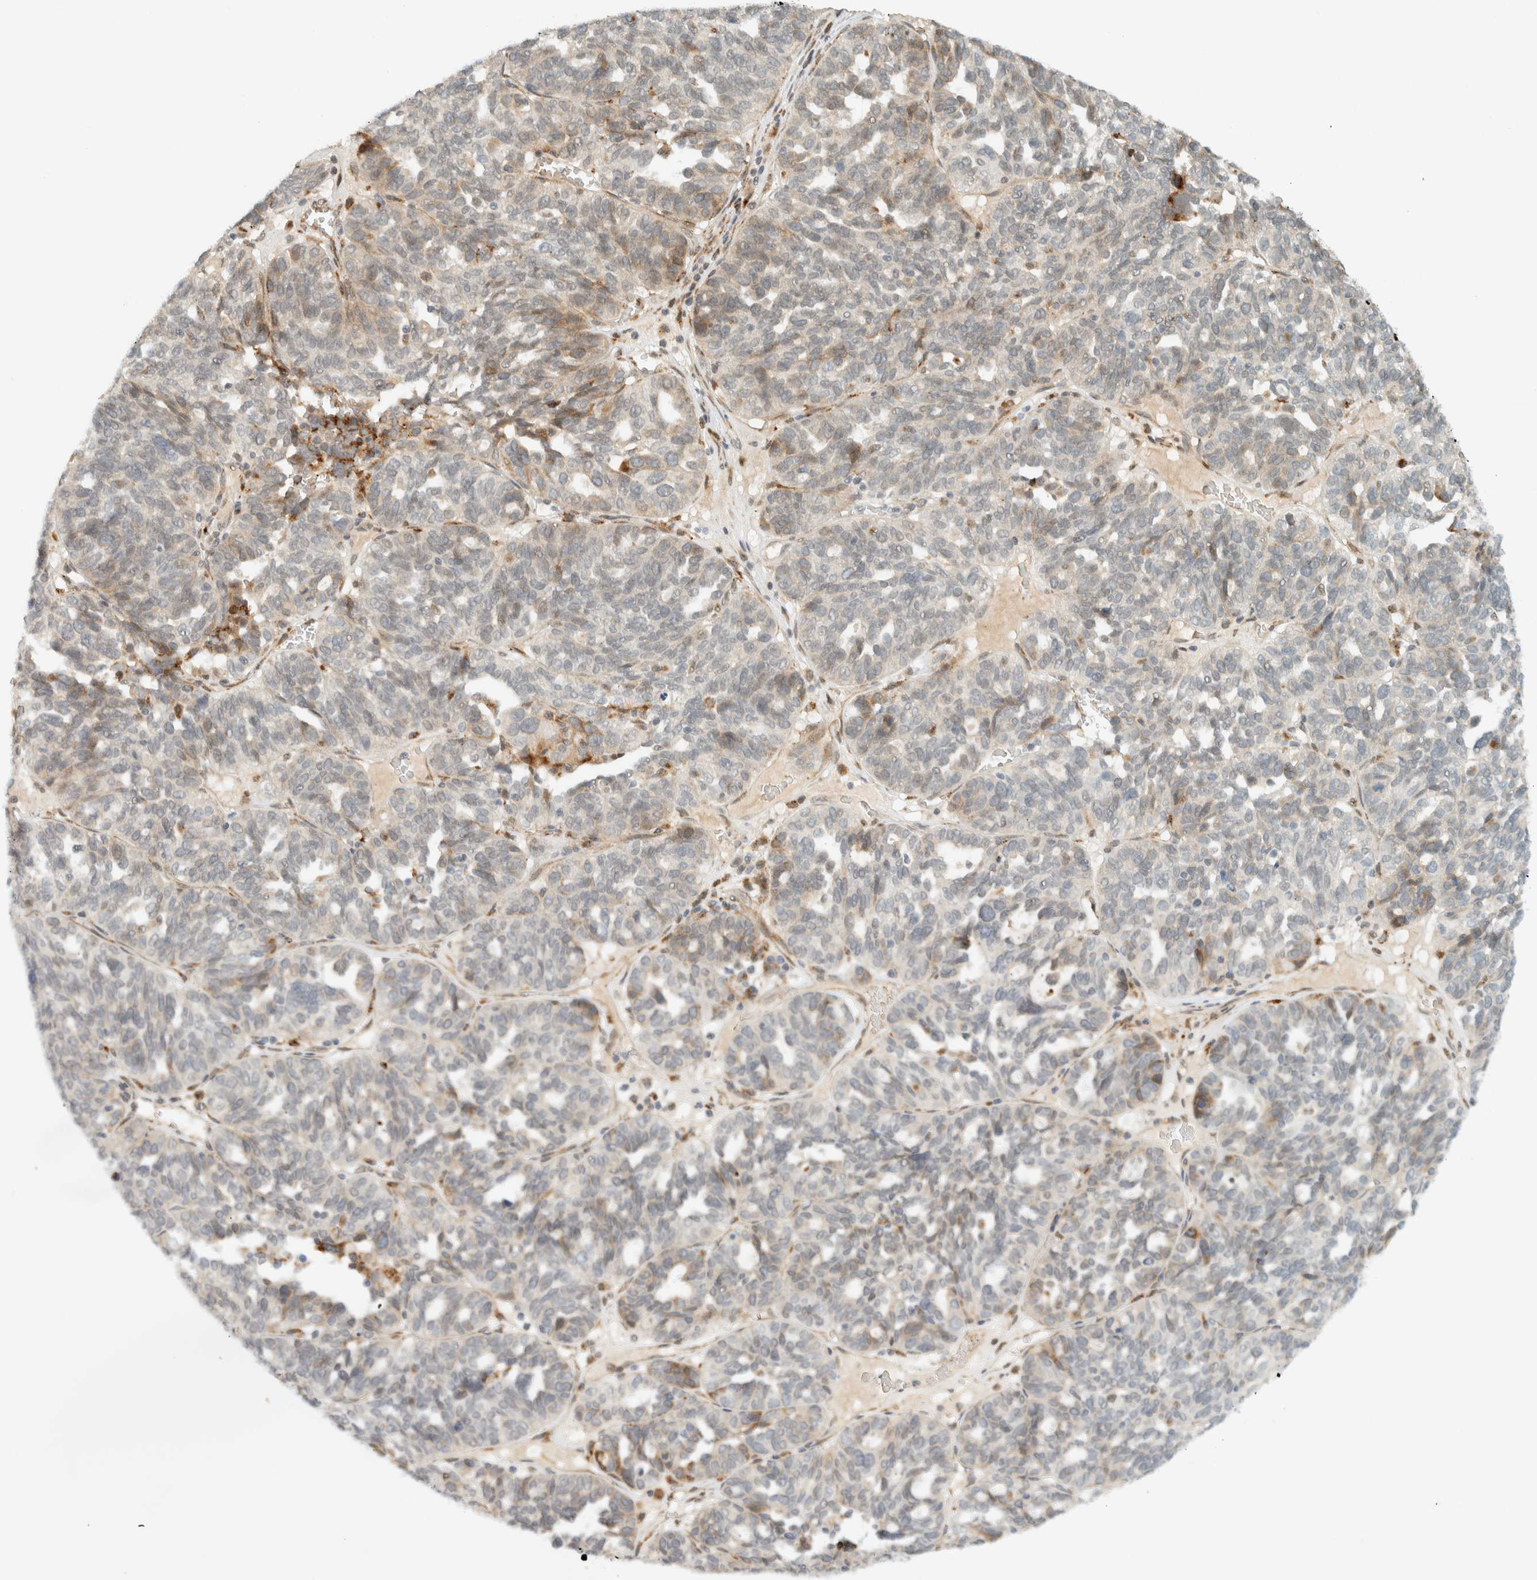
{"staining": {"intensity": "weak", "quantity": "<25%", "location": "cytoplasmic/membranous"}, "tissue": "ovarian cancer", "cell_type": "Tumor cells", "image_type": "cancer", "snomed": [{"axis": "morphology", "description": "Cystadenocarcinoma, serous, NOS"}, {"axis": "topography", "description": "Ovary"}], "caption": "There is no significant expression in tumor cells of serous cystadenocarcinoma (ovarian). (Brightfield microscopy of DAB immunohistochemistry at high magnification).", "gene": "ITPRID1", "patient": {"sex": "female", "age": 59}}